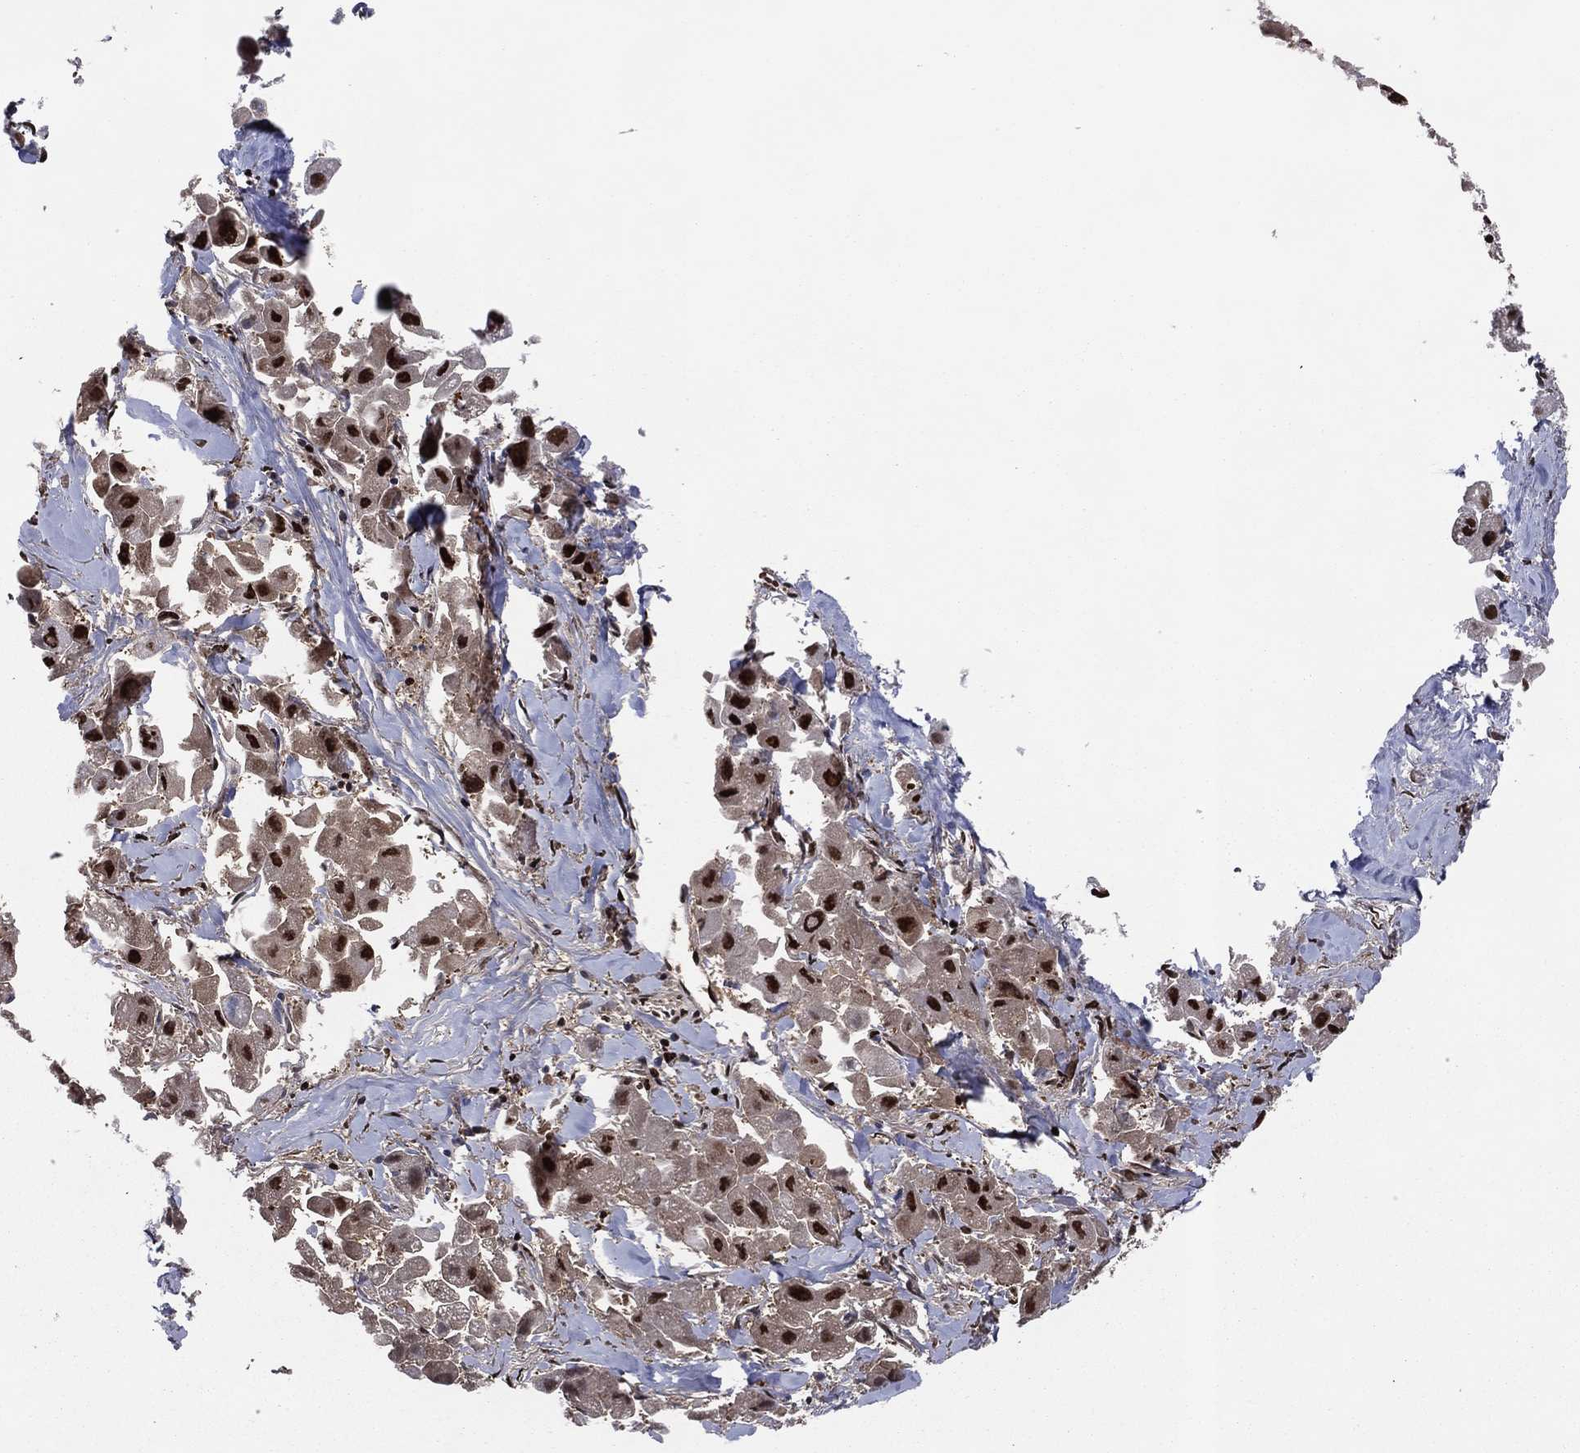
{"staining": {"intensity": "strong", "quantity": "25%-75%", "location": "nuclear"}, "tissue": "liver cancer", "cell_type": "Tumor cells", "image_type": "cancer", "snomed": [{"axis": "morphology", "description": "Carcinoma, Hepatocellular, NOS"}, {"axis": "topography", "description": "Liver"}], "caption": "Liver cancer (hepatocellular carcinoma) tissue shows strong nuclear positivity in about 25%-75% of tumor cells", "gene": "PSMA1", "patient": {"sex": "male", "age": 24}}